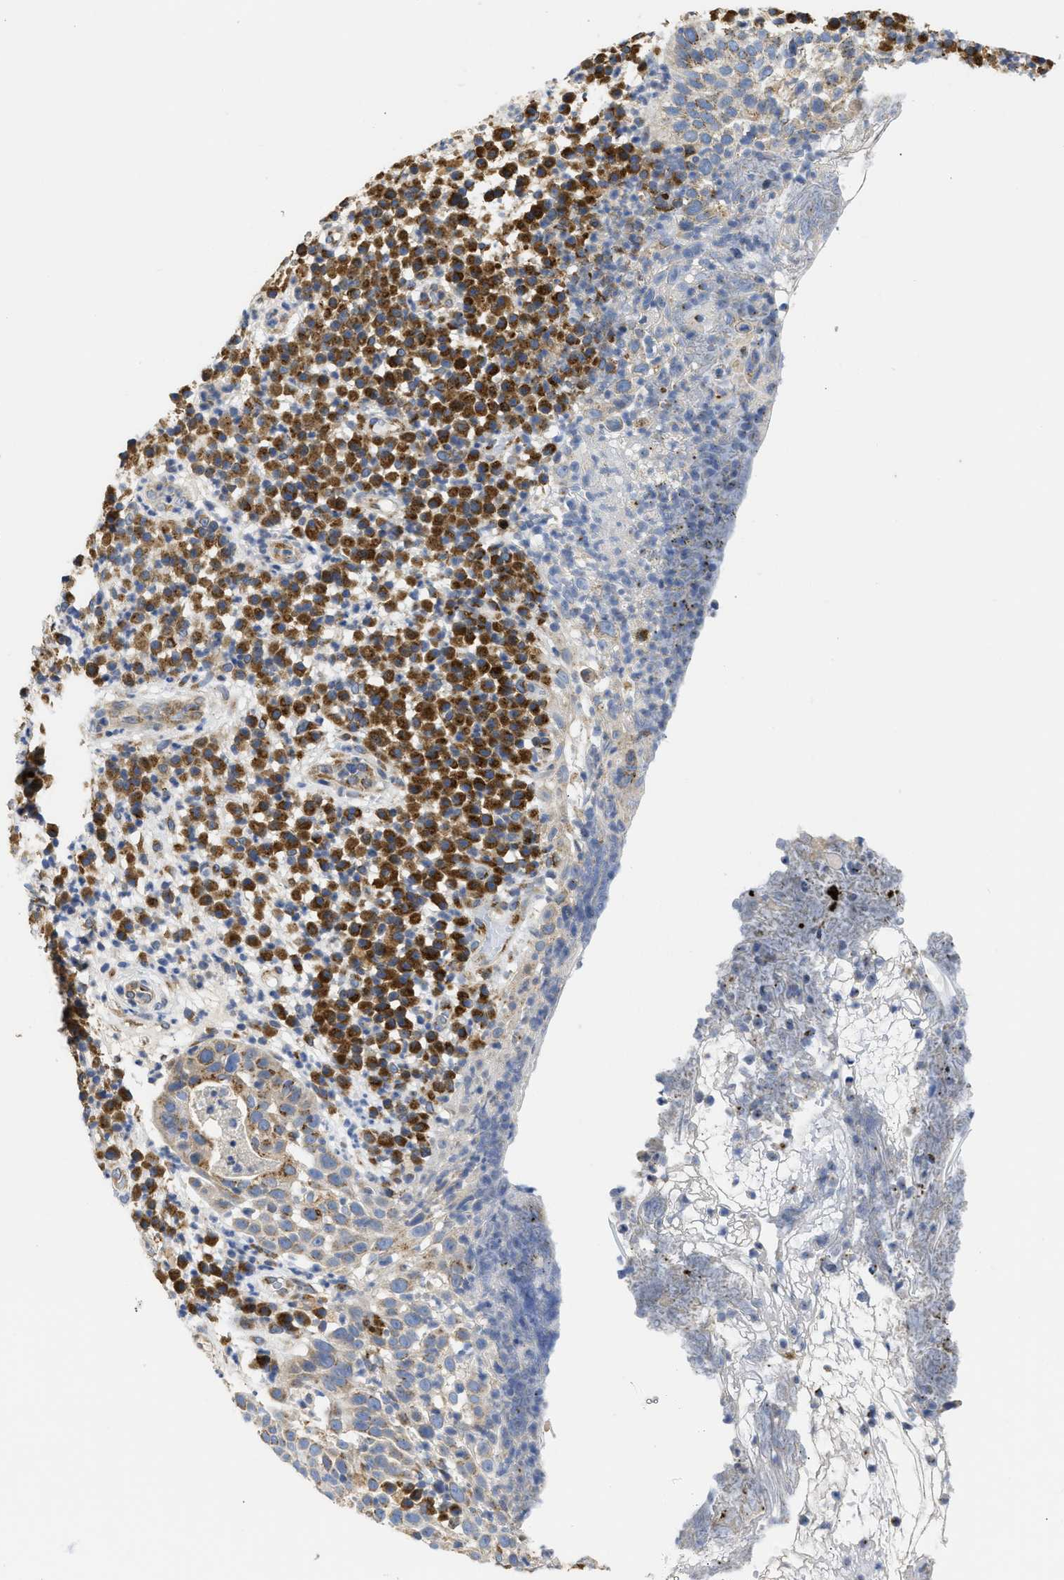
{"staining": {"intensity": "weak", "quantity": ">75%", "location": "cytoplasmic/membranous"}, "tissue": "skin cancer", "cell_type": "Tumor cells", "image_type": "cancer", "snomed": [{"axis": "morphology", "description": "Squamous cell carcinoma in situ, NOS"}, {"axis": "morphology", "description": "Squamous cell carcinoma, NOS"}, {"axis": "topography", "description": "Skin"}], "caption": "Protein staining of squamous cell carcinoma in situ (skin) tissue exhibits weak cytoplasmic/membranous staining in about >75% of tumor cells. (DAB (3,3'-diaminobenzidine) IHC, brown staining for protein, blue staining for nuclei).", "gene": "TMED1", "patient": {"sex": "male", "age": 93}}